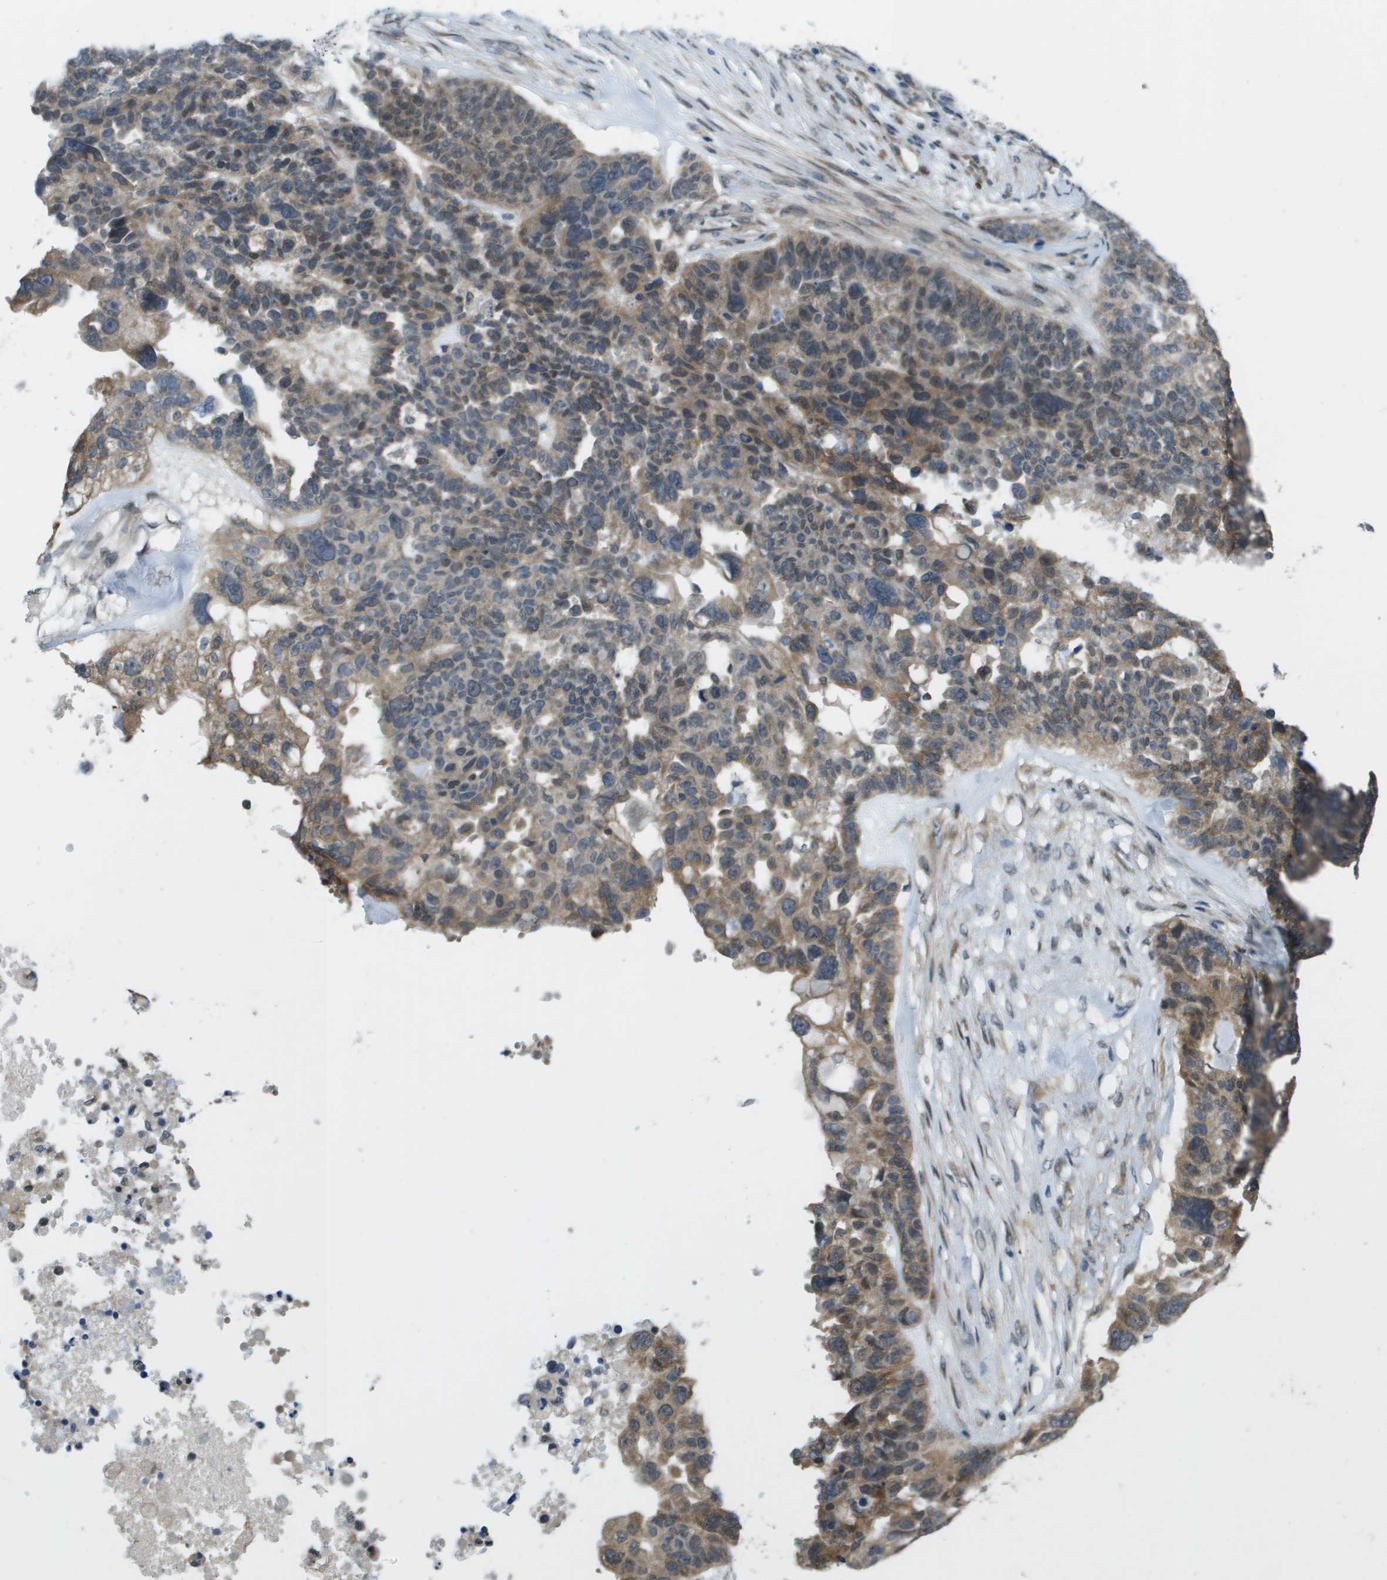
{"staining": {"intensity": "moderate", "quantity": ">75%", "location": "cytoplasmic/membranous"}, "tissue": "ovarian cancer", "cell_type": "Tumor cells", "image_type": "cancer", "snomed": [{"axis": "morphology", "description": "Cystadenocarcinoma, serous, NOS"}, {"axis": "topography", "description": "Ovary"}], "caption": "The immunohistochemical stain shows moderate cytoplasmic/membranous staining in tumor cells of ovarian serous cystadenocarcinoma tissue.", "gene": "IFNLR1", "patient": {"sex": "female", "age": 59}}